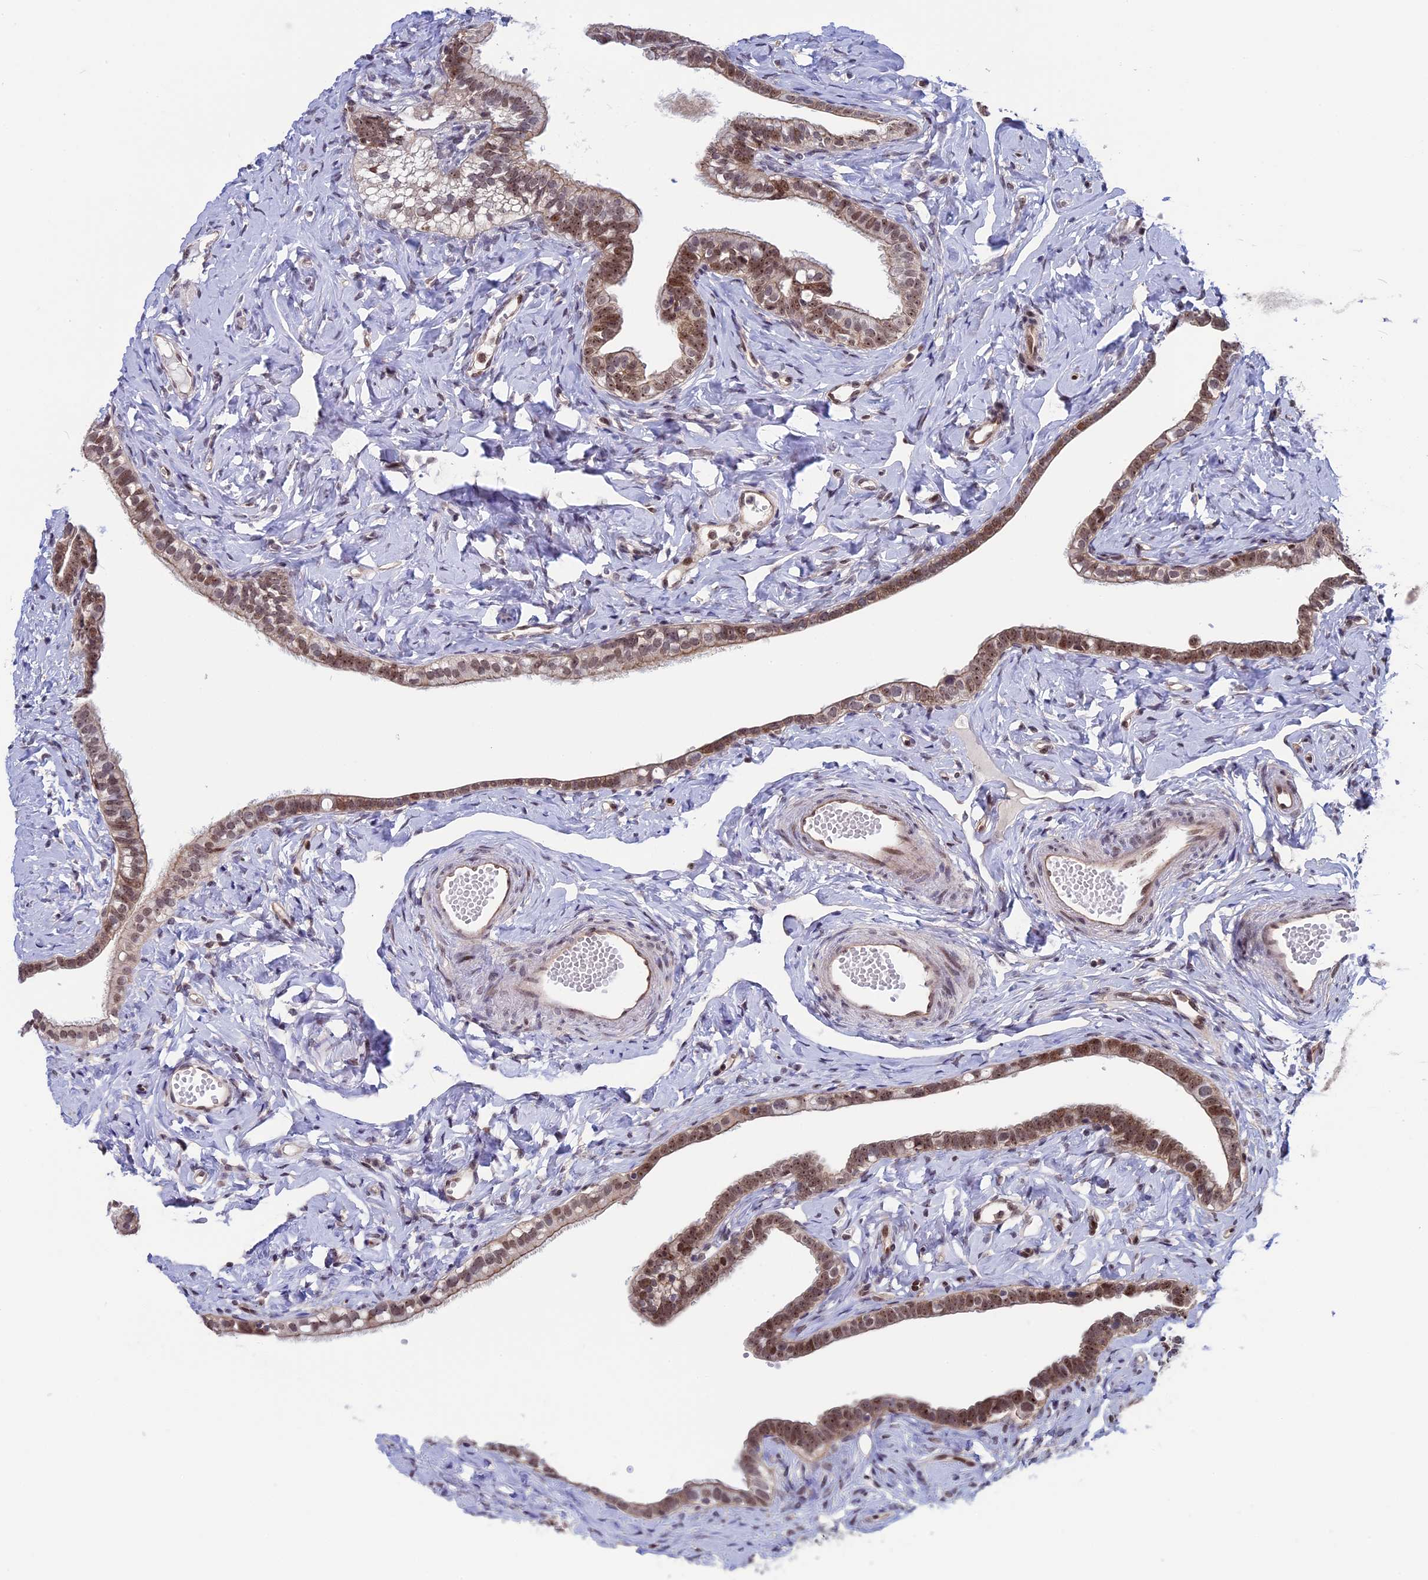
{"staining": {"intensity": "moderate", "quantity": ">75%", "location": "nuclear"}, "tissue": "fallopian tube", "cell_type": "Glandular cells", "image_type": "normal", "snomed": [{"axis": "morphology", "description": "Normal tissue, NOS"}, {"axis": "topography", "description": "Fallopian tube"}], "caption": "Glandular cells show moderate nuclear expression in about >75% of cells in unremarkable fallopian tube. (DAB IHC with brightfield microscopy, high magnification).", "gene": "CCDC86", "patient": {"sex": "female", "age": 66}}